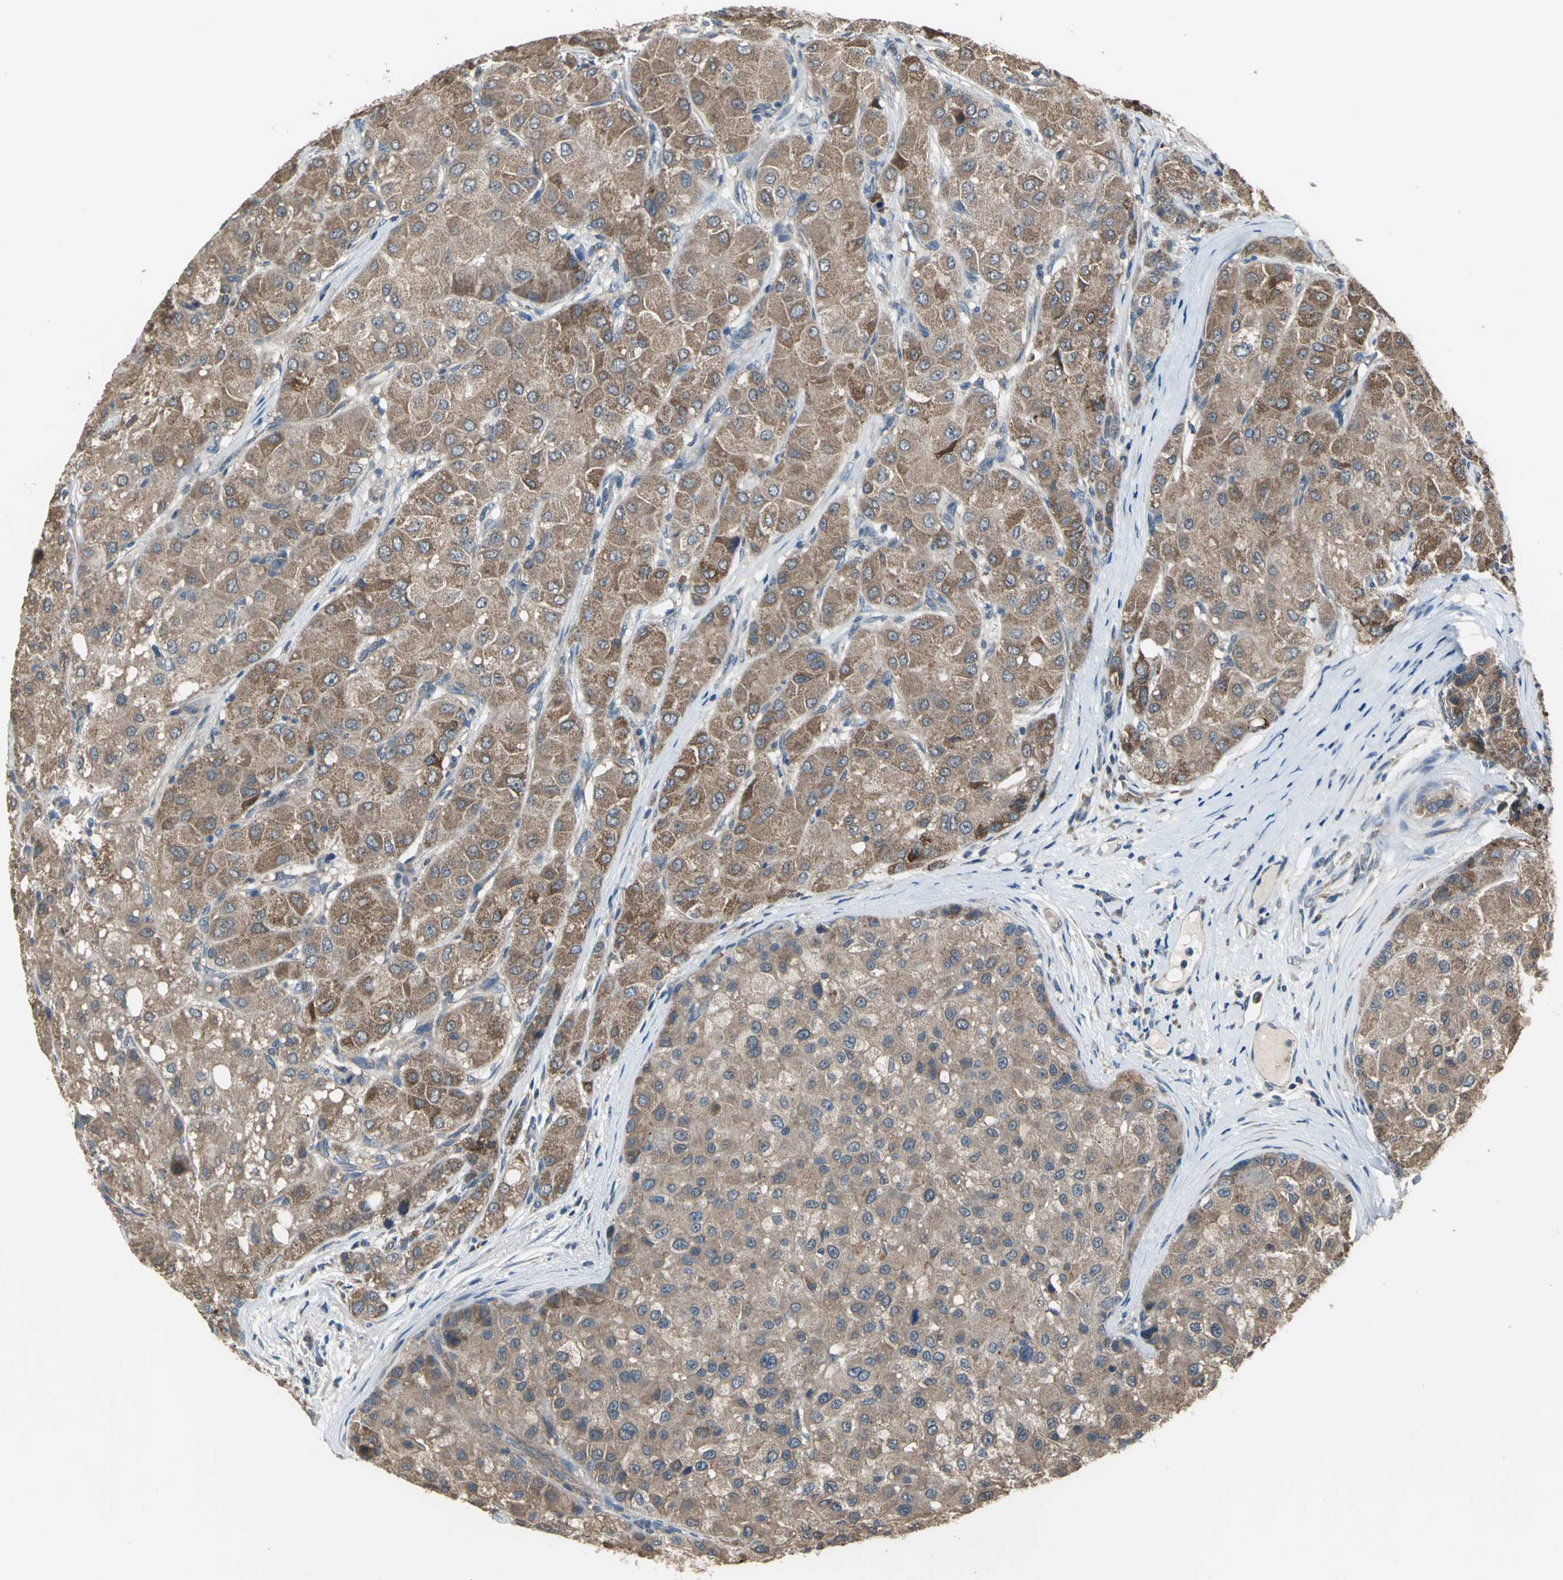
{"staining": {"intensity": "moderate", "quantity": ">75%", "location": "cytoplasmic/membranous"}, "tissue": "liver cancer", "cell_type": "Tumor cells", "image_type": "cancer", "snomed": [{"axis": "morphology", "description": "Carcinoma, Hepatocellular, NOS"}, {"axis": "topography", "description": "Liver"}], "caption": "The photomicrograph displays immunohistochemical staining of liver hepatocellular carcinoma. There is moderate cytoplasmic/membranous positivity is identified in about >75% of tumor cells. (IHC, brightfield microscopy, high magnification).", "gene": "TRAK1", "patient": {"sex": "male", "age": 80}}